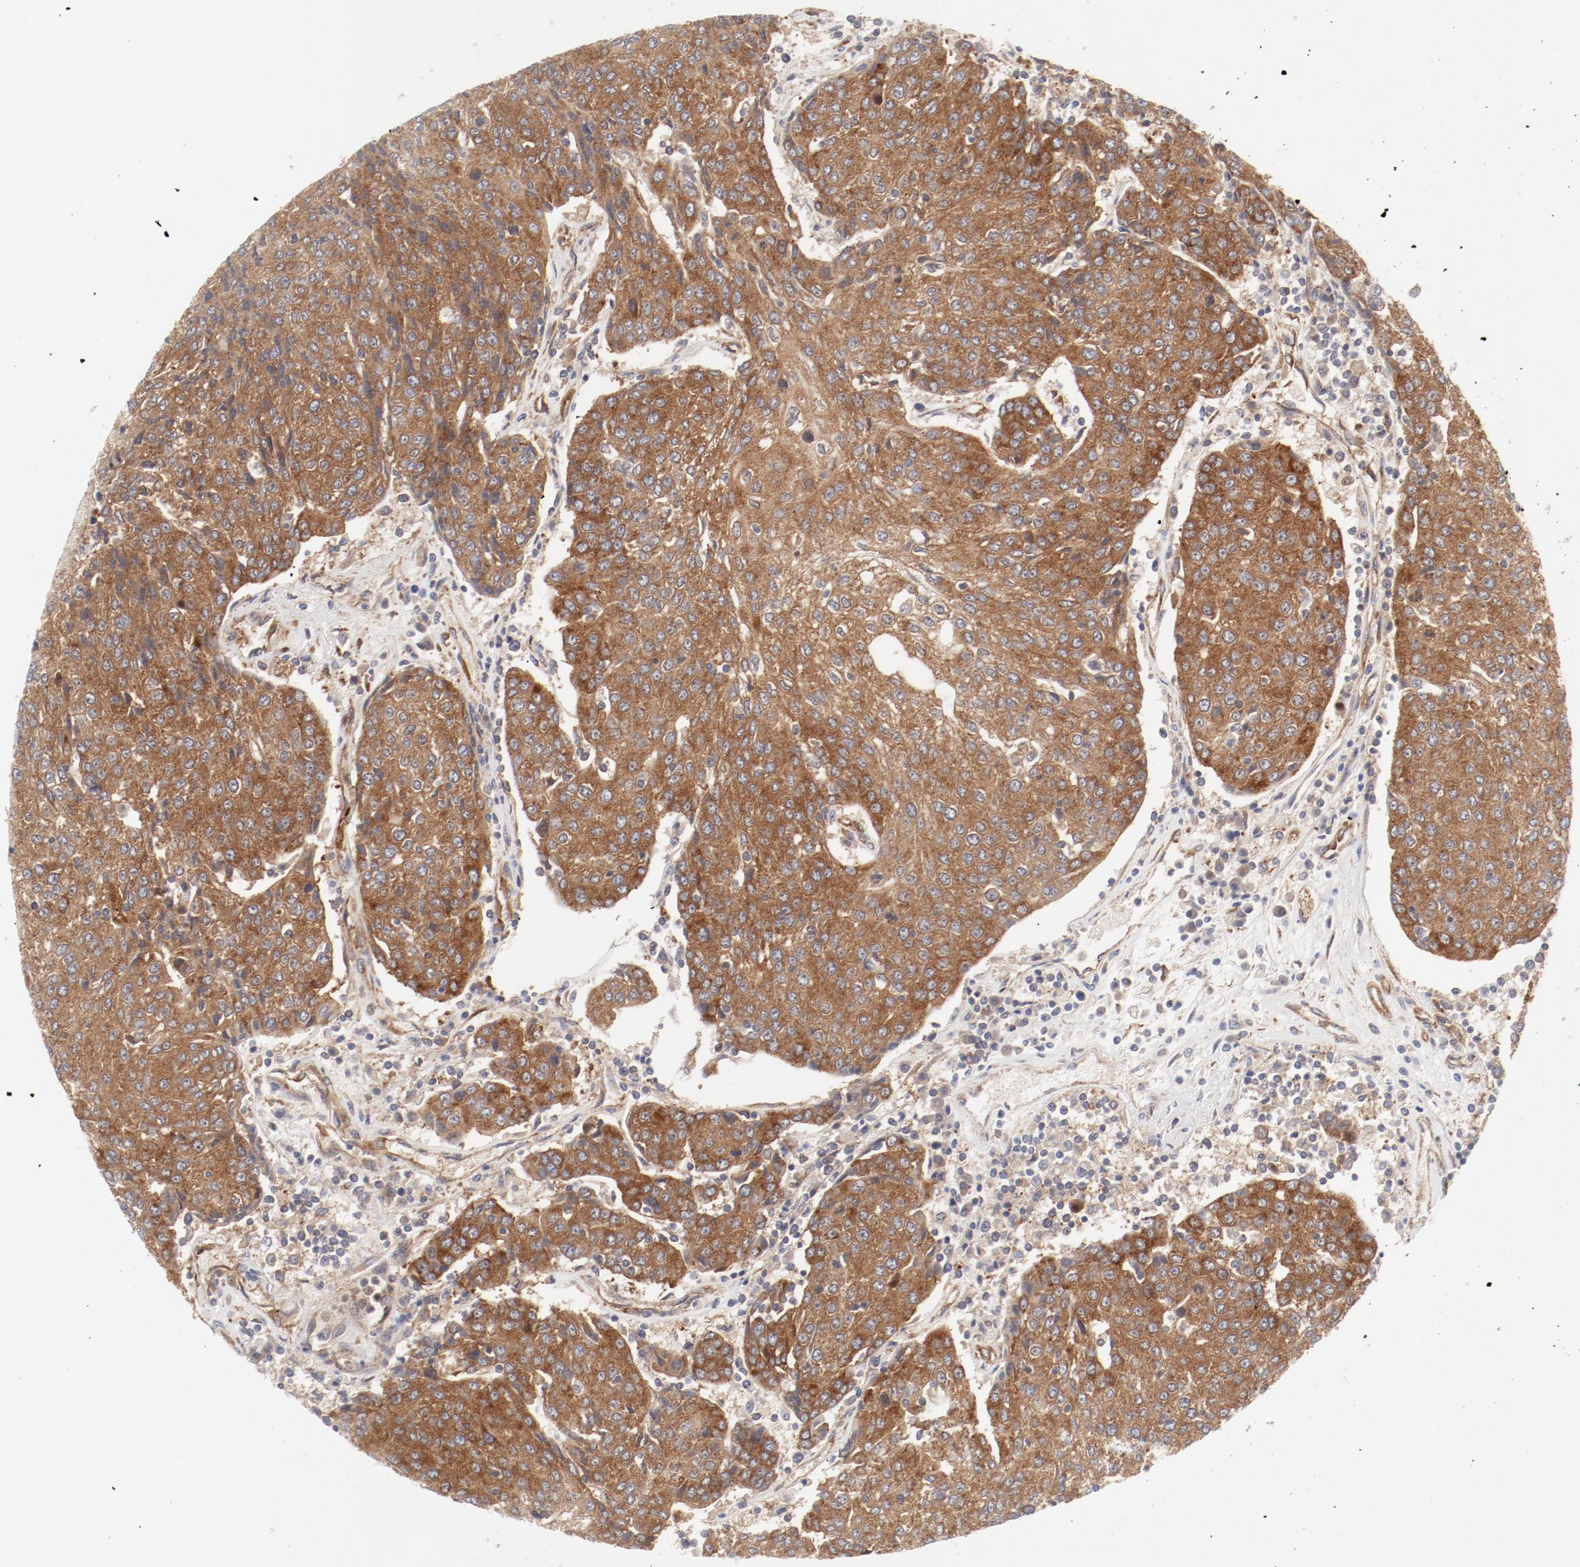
{"staining": {"intensity": "moderate", "quantity": ">75%", "location": "cytoplasmic/membranous"}, "tissue": "urothelial cancer", "cell_type": "Tumor cells", "image_type": "cancer", "snomed": [{"axis": "morphology", "description": "Urothelial carcinoma, High grade"}, {"axis": "topography", "description": "Urinary bladder"}], "caption": "This is a micrograph of immunohistochemistry (IHC) staining of high-grade urothelial carcinoma, which shows moderate positivity in the cytoplasmic/membranous of tumor cells.", "gene": "AP2A1", "patient": {"sex": "female", "age": 85}}